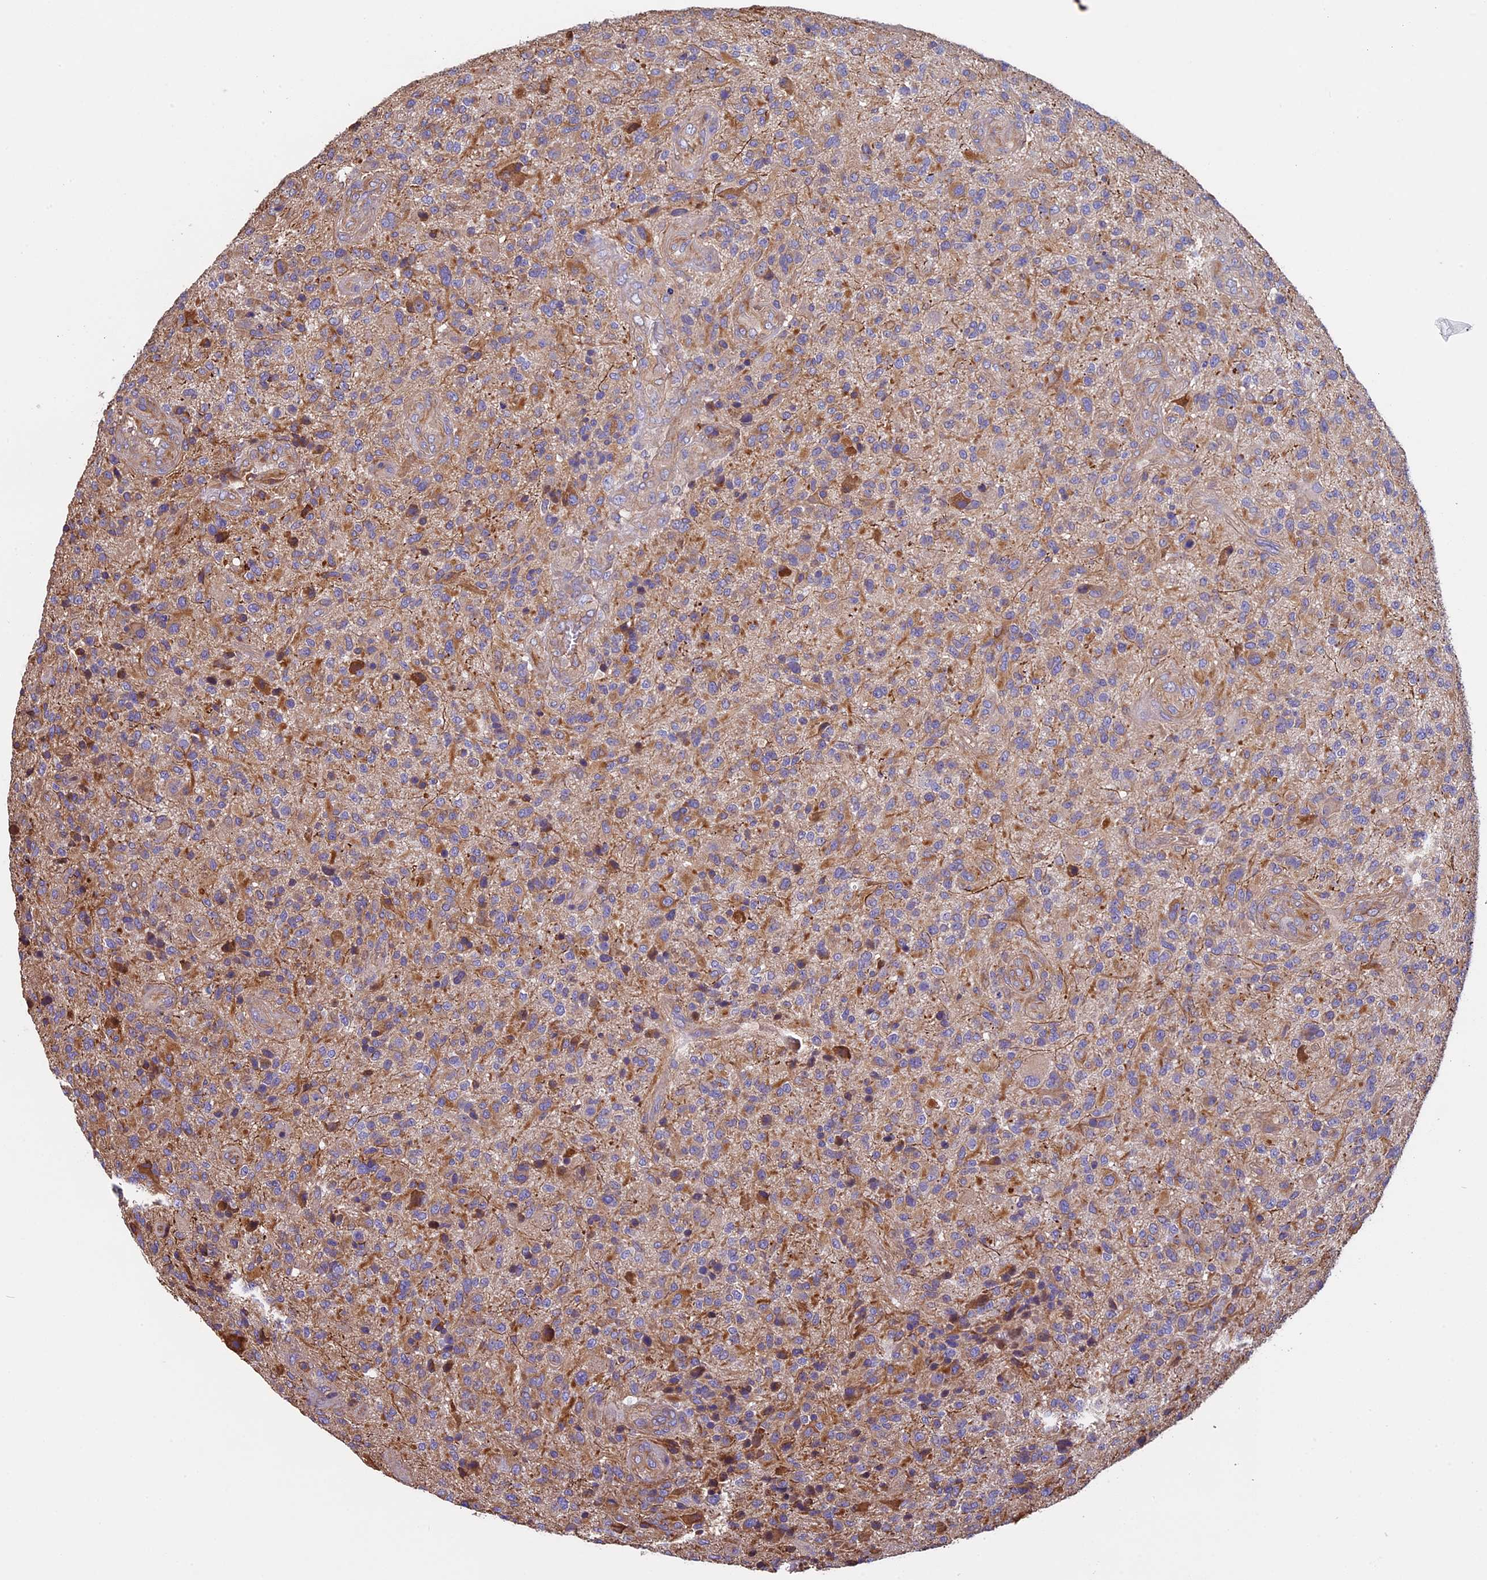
{"staining": {"intensity": "moderate", "quantity": "<25%", "location": "cytoplasmic/membranous"}, "tissue": "glioma", "cell_type": "Tumor cells", "image_type": "cancer", "snomed": [{"axis": "morphology", "description": "Glioma, malignant, High grade"}, {"axis": "topography", "description": "Brain"}], "caption": "Immunohistochemistry histopathology image of neoplastic tissue: glioma stained using immunohistochemistry demonstrates low levels of moderate protein expression localized specifically in the cytoplasmic/membranous of tumor cells, appearing as a cytoplasmic/membranous brown color.", "gene": "CCDC153", "patient": {"sex": "male", "age": 47}}